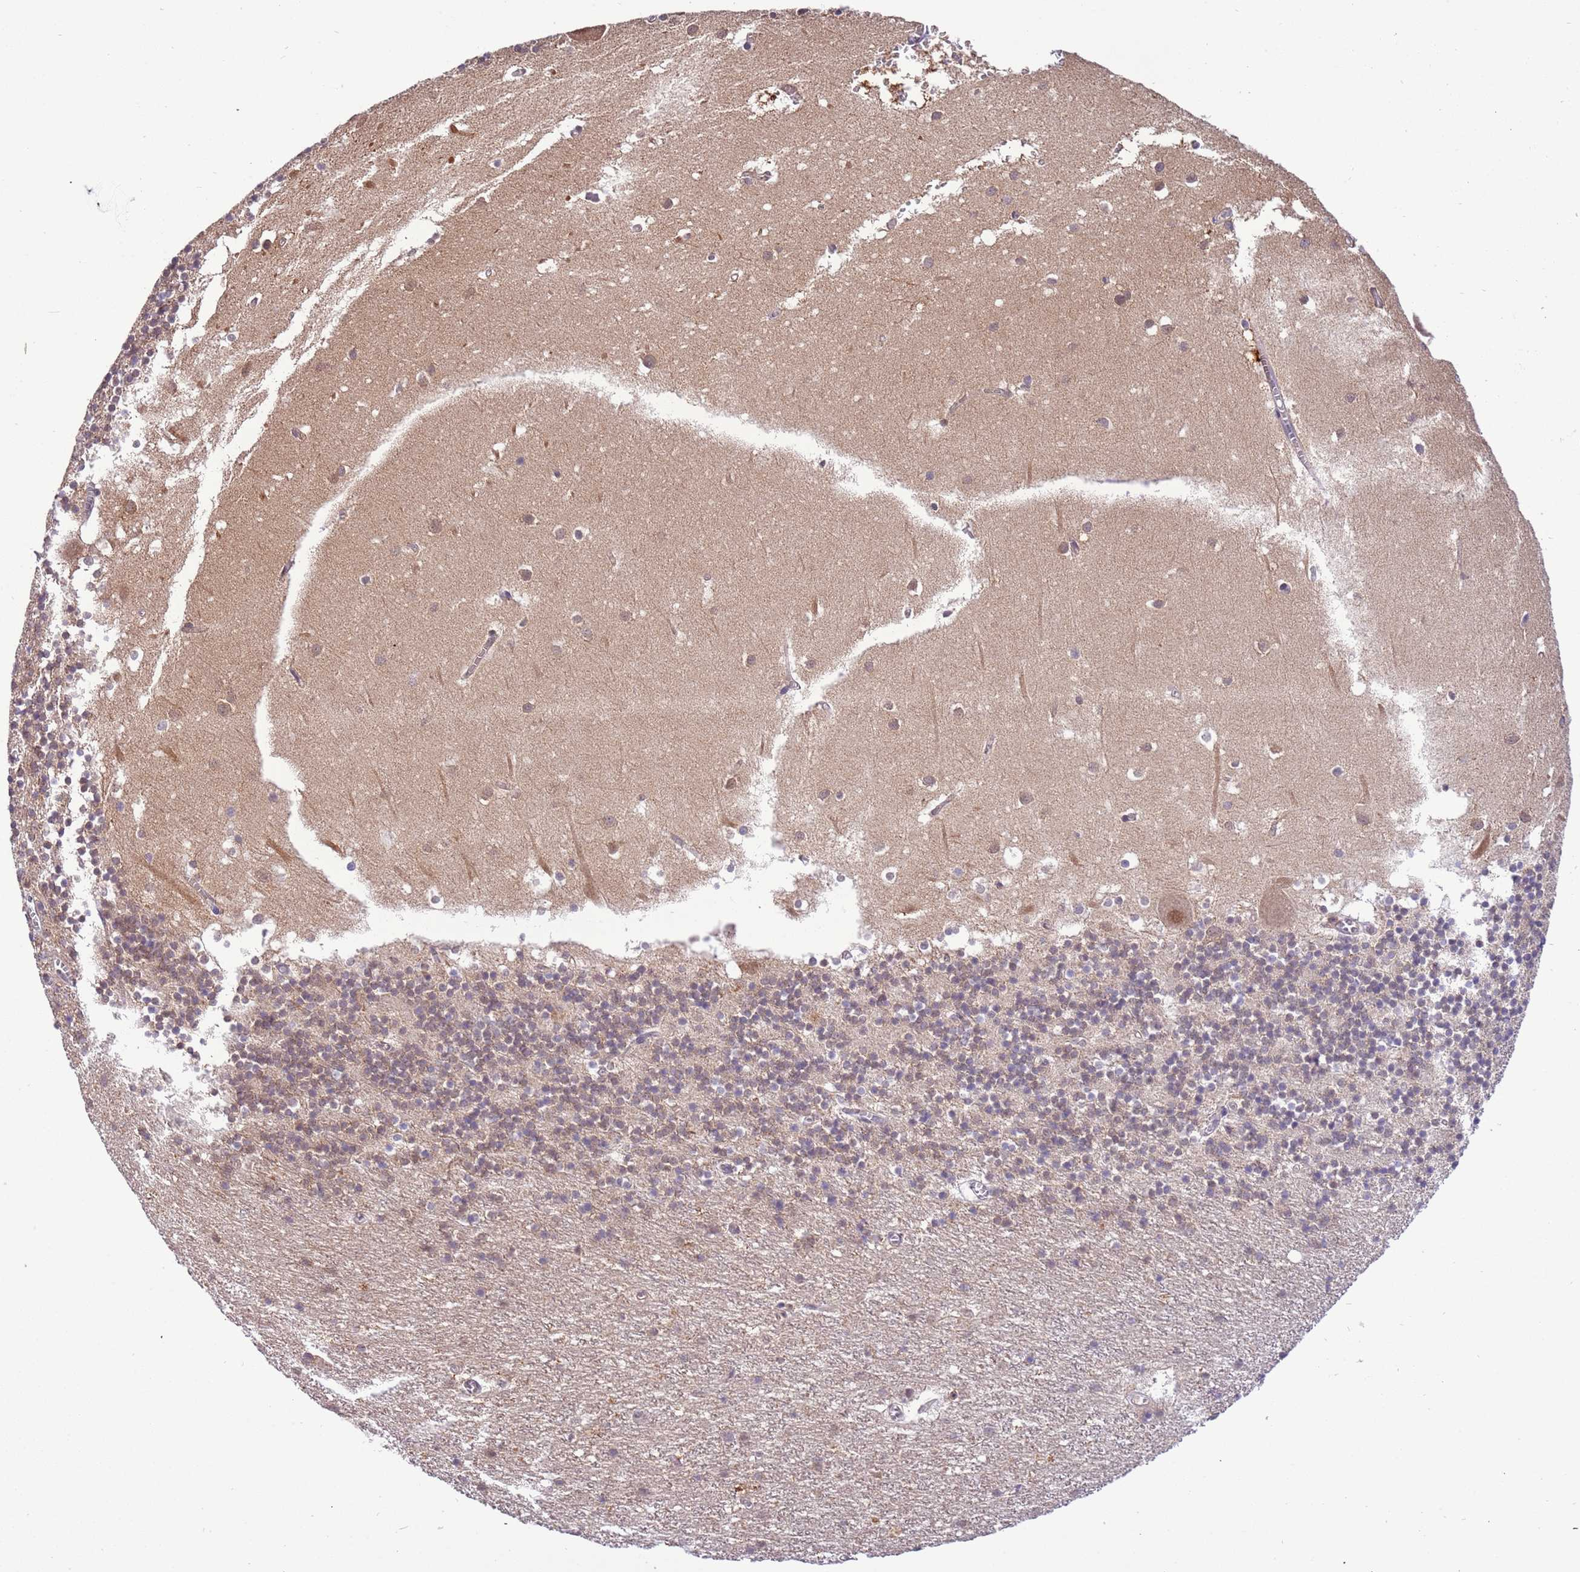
{"staining": {"intensity": "weak", "quantity": "25%-75%", "location": "cytoplasmic/membranous"}, "tissue": "cerebellum", "cell_type": "Cells in granular layer", "image_type": "normal", "snomed": [{"axis": "morphology", "description": "Normal tissue, NOS"}, {"axis": "topography", "description": "Cerebellum"}], "caption": "DAB (3,3'-diaminobenzidine) immunohistochemical staining of normal human cerebellum shows weak cytoplasmic/membranous protein positivity in approximately 25%-75% of cells in granular layer. The protein is stained brown, and the nuclei are stained in blue (DAB IHC with brightfield microscopy, high magnification).", "gene": "STIP1", "patient": {"sex": "male", "age": 54}}